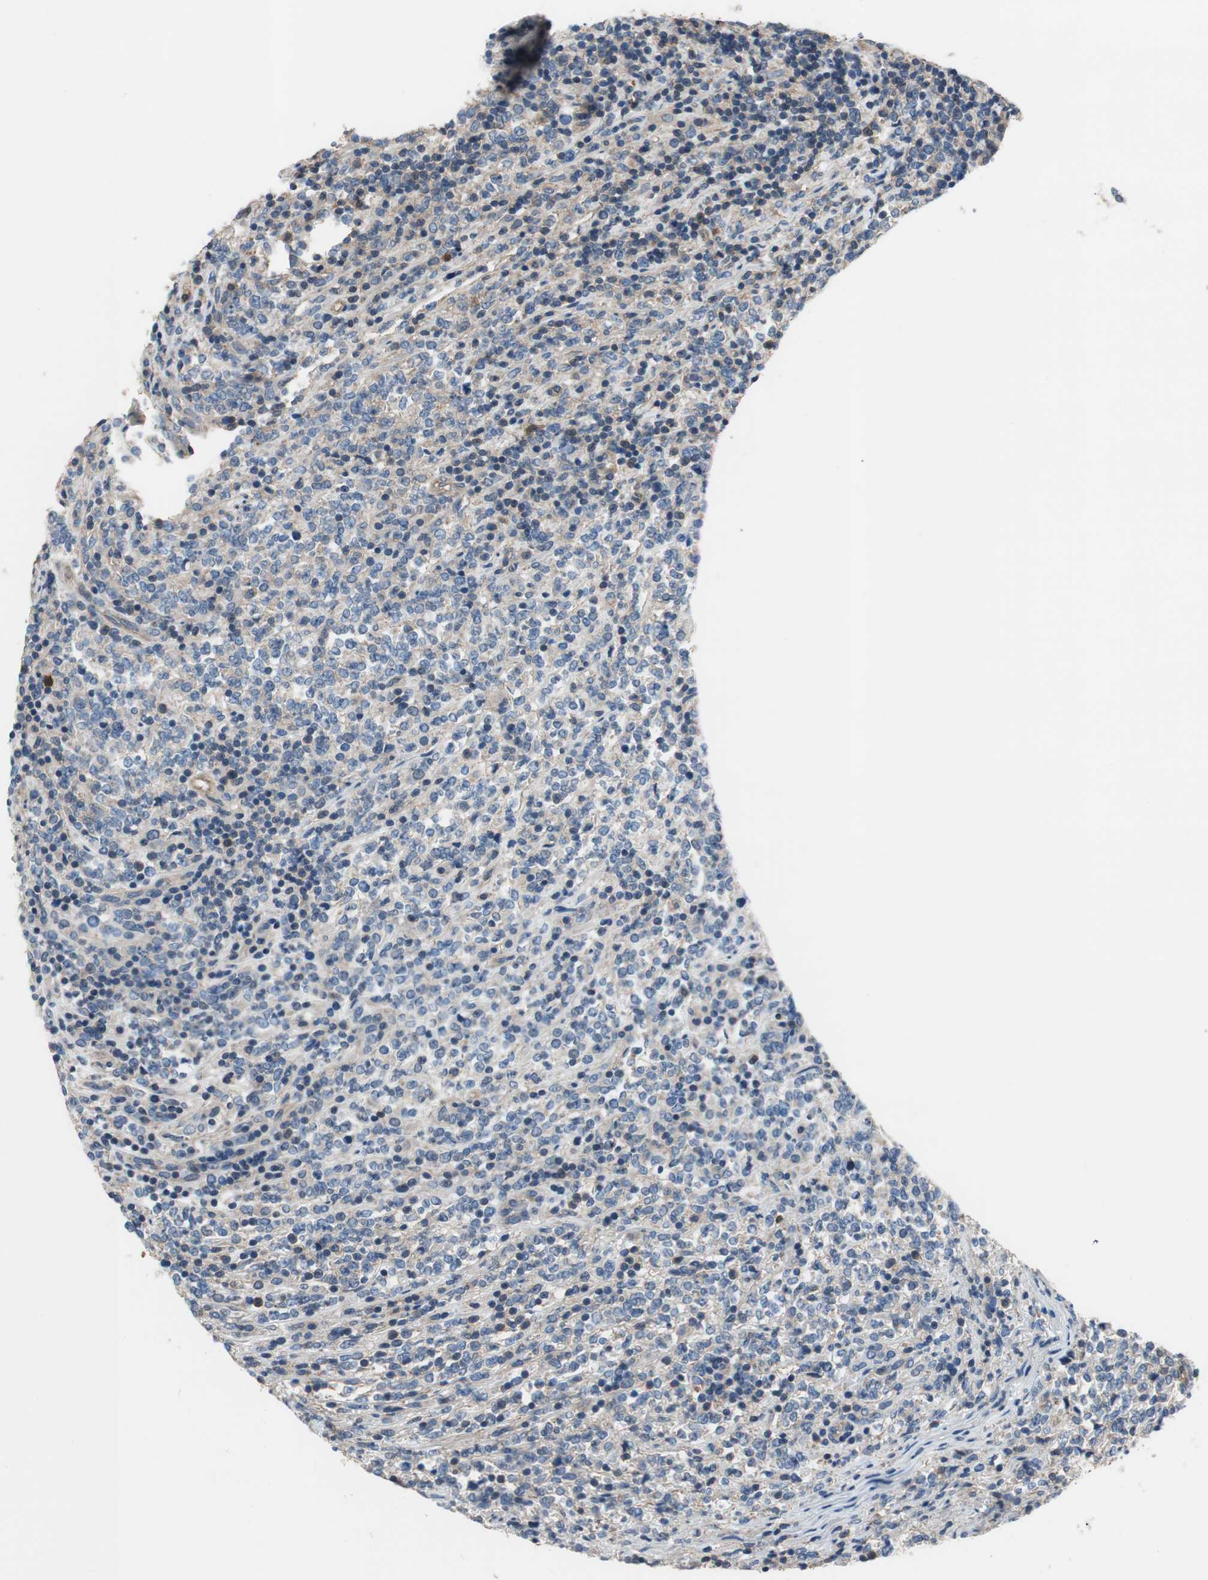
{"staining": {"intensity": "negative", "quantity": "none", "location": "none"}, "tissue": "lymphoma", "cell_type": "Tumor cells", "image_type": "cancer", "snomed": [{"axis": "morphology", "description": "Malignant lymphoma, non-Hodgkin's type, High grade"}, {"axis": "topography", "description": "Soft tissue"}], "caption": "An image of human malignant lymphoma, non-Hodgkin's type (high-grade) is negative for staining in tumor cells.", "gene": "CALML3", "patient": {"sex": "male", "age": 18}}